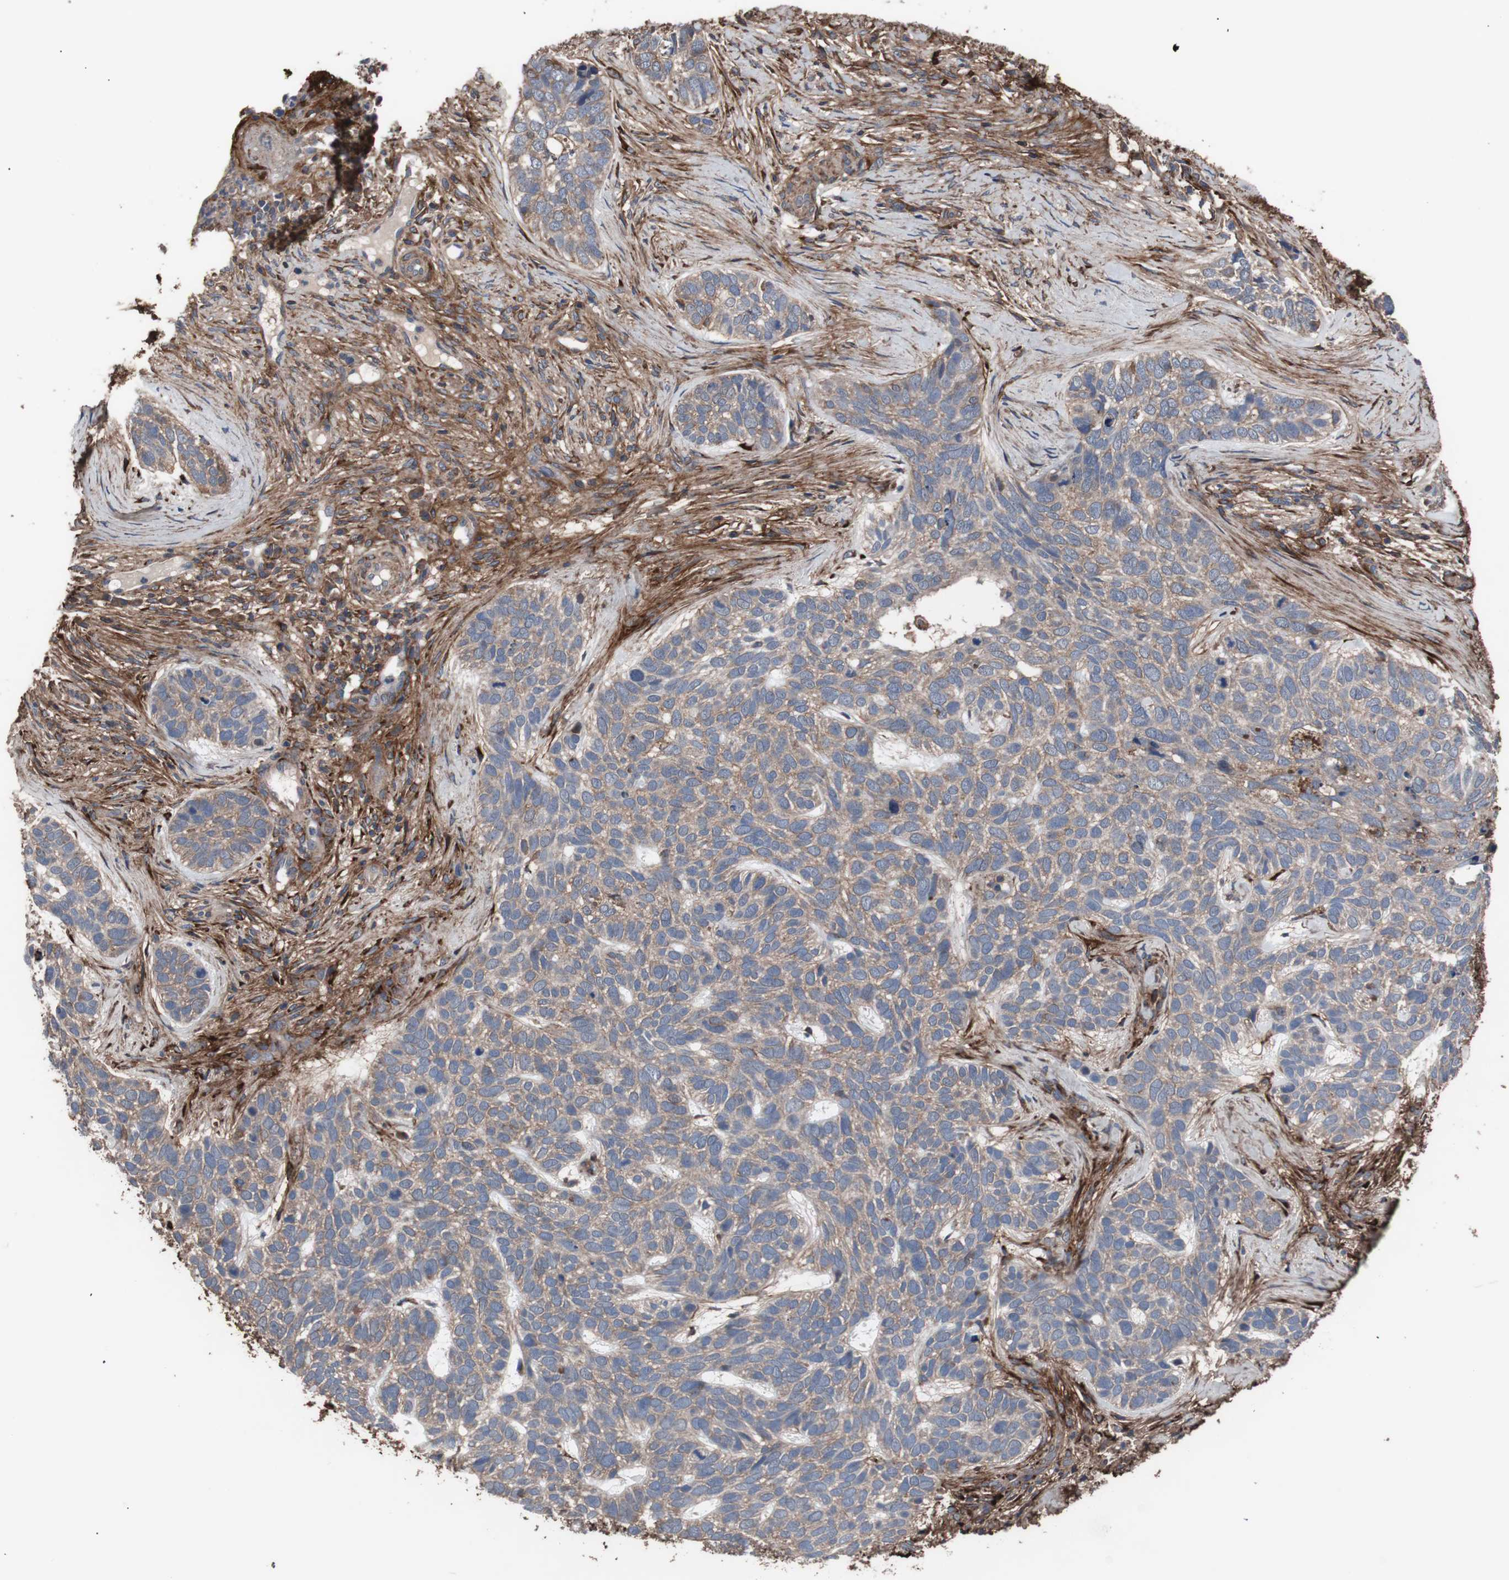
{"staining": {"intensity": "weak", "quantity": ">75%", "location": "cytoplasmic/membranous"}, "tissue": "skin cancer", "cell_type": "Tumor cells", "image_type": "cancer", "snomed": [{"axis": "morphology", "description": "Basal cell carcinoma"}, {"axis": "topography", "description": "Skin"}], "caption": "Human skin cancer stained for a protein (brown) exhibits weak cytoplasmic/membranous positive positivity in approximately >75% of tumor cells.", "gene": "COL6A2", "patient": {"sex": "male", "age": 87}}